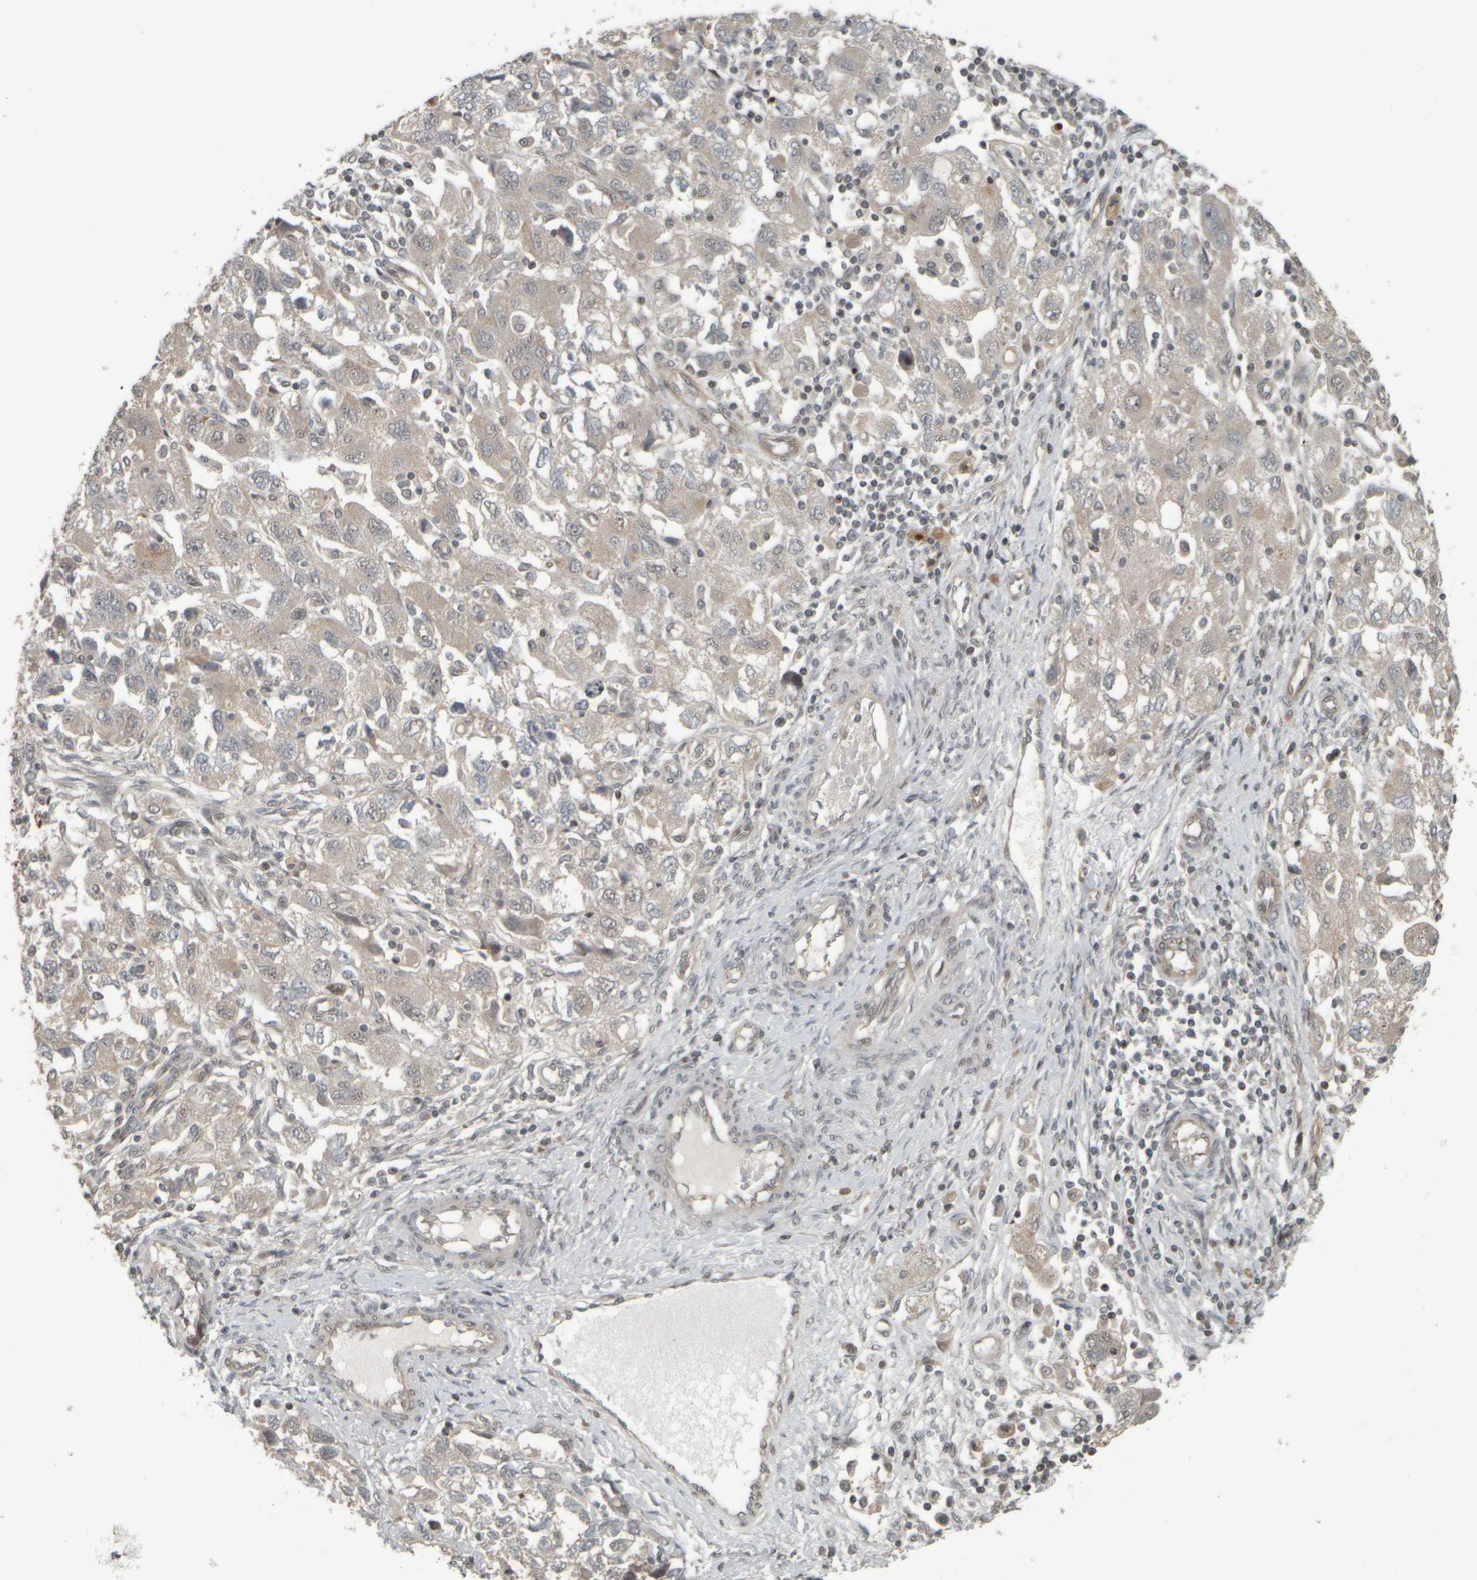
{"staining": {"intensity": "weak", "quantity": "<25%", "location": "cytoplasmic/membranous"}, "tissue": "ovarian cancer", "cell_type": "Tumor cells", "image_type": "cancer", "snomed": [{"axis": "morphology", "description": "Carcinoma, NOS"}, {"axis": "morphology", "description": "Cystadenocarcinoma, serous, NOS"}, {"axis": "topography", "description": "Ovary"}], "caption": "Immunohistochemistry micrograph of human ovarian cancer (serous cystadenocarcinoma) stained for a protein (brown), which reveals no positivity in tumor cells.", "gene": "NAPG", "patient": {"sex": "female", "age": 69}}